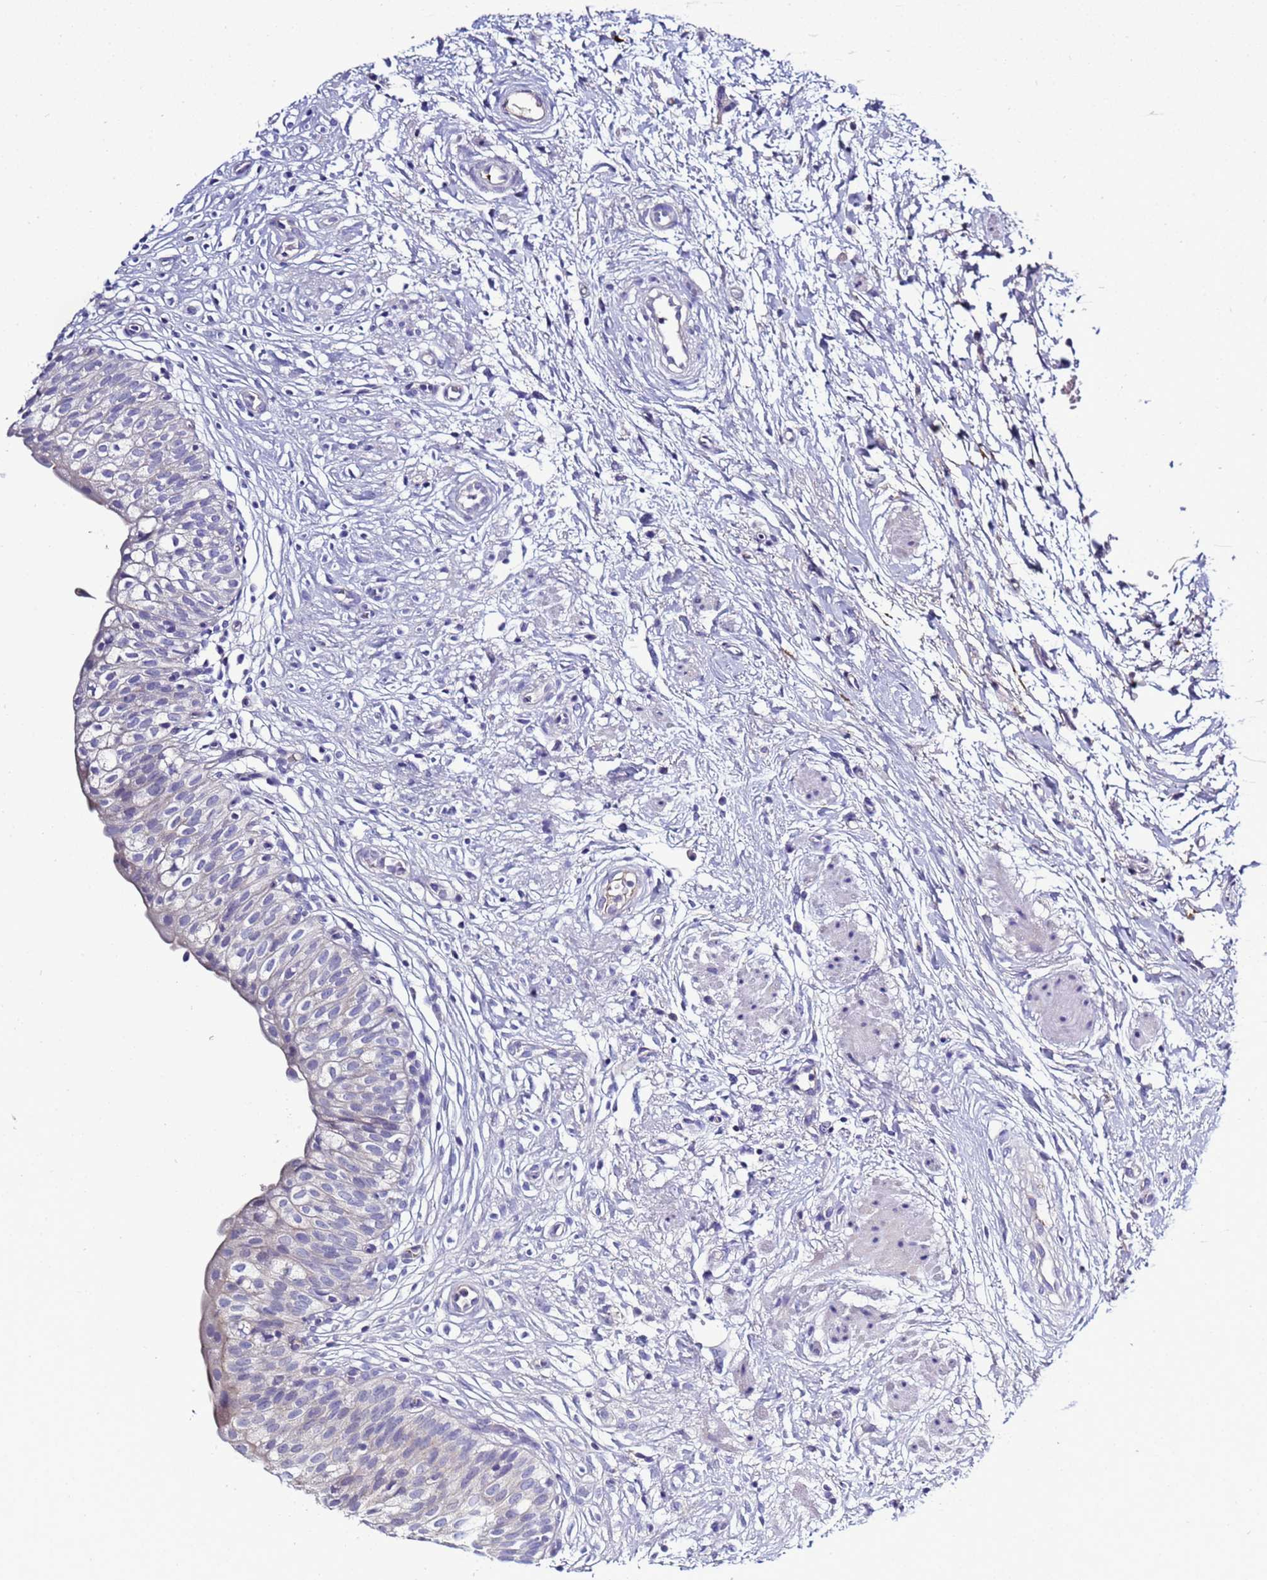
{"staining": {"intensity": "negative", "quantity": "none", "location": "none"}, "tissue": "urinary bladder", "cell_type": "Urothelial cells", "image_type": "normal", "snomed": [{"axis": "morphology", "description": "Normal tissue, NOS"}, {"axis": "topography", "description": "Urinary bladder"}], "caption": "IHC of unremarkable urinary bladder shows no staining in urothelial cells.", "gene": "C4orf46", "patient": {"sex": "male", "age": 55}}